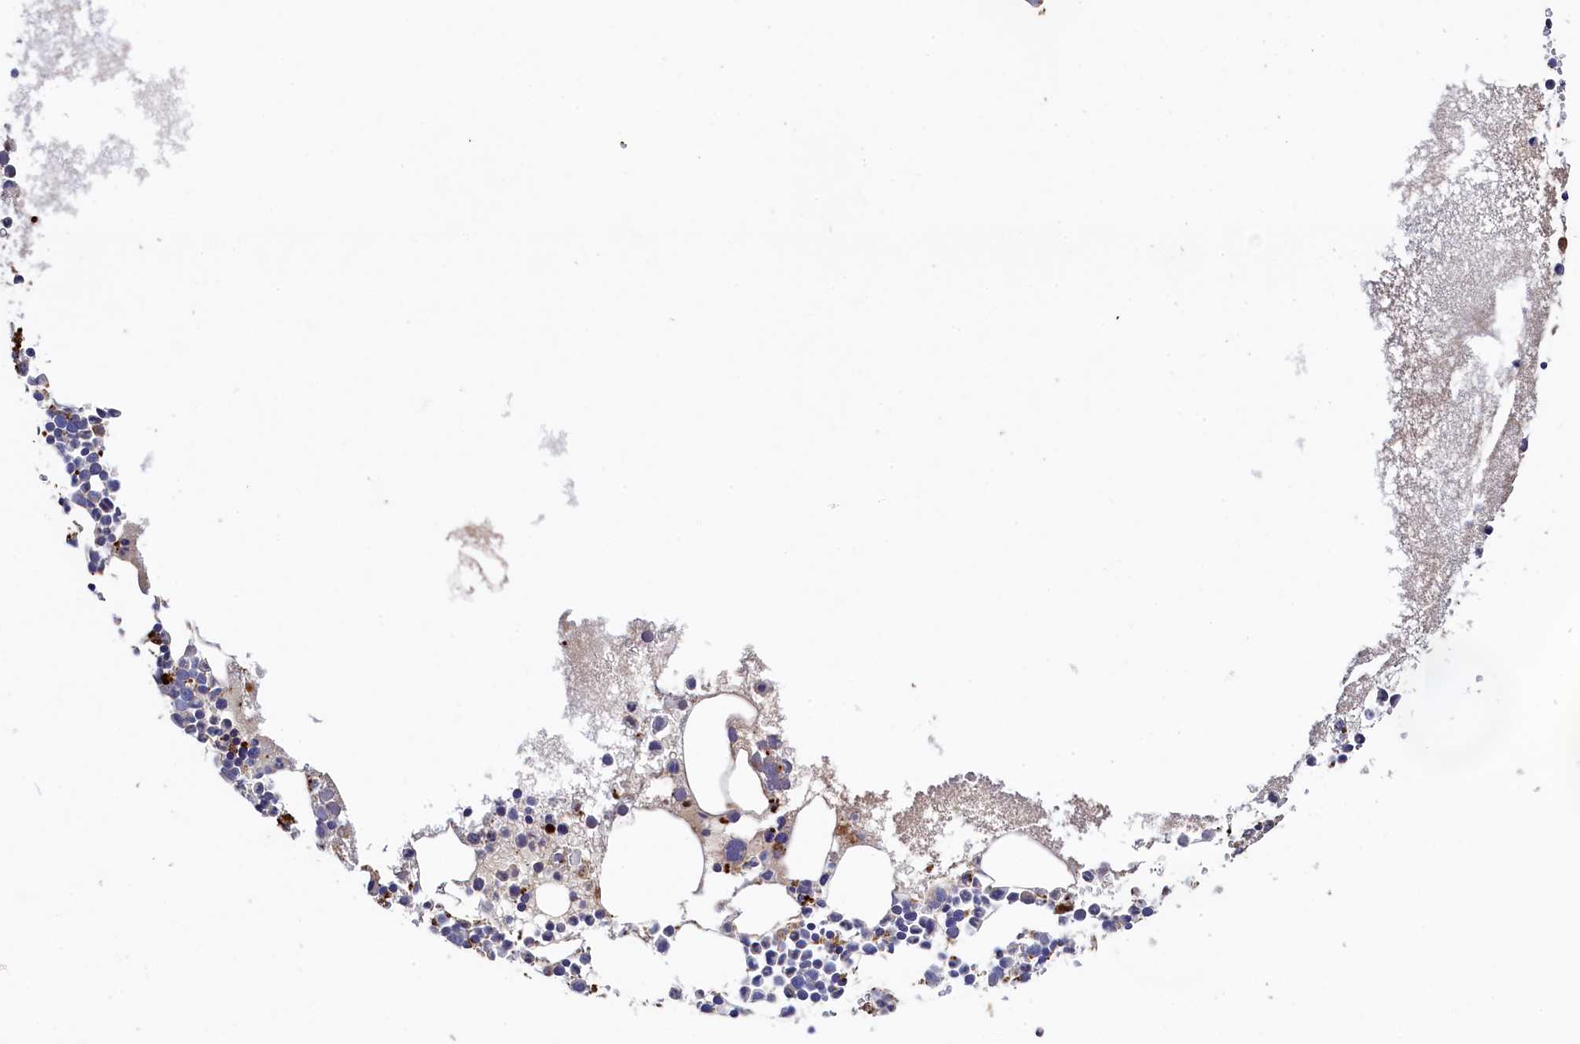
{"staining": {"intensity": "negative", "quantity": "none", "location": "none"}, "tissue": "bone marrow", "cell_type": "Hematopoietic cells", "image_type": "normal", "snomed": [{"axis": "morphology", "description": "Normal tissue, NOS"}, {"axis": "topography", "description": "Bone marrow"}], "caption": "IHC image of normal bone marrow: bone marrow stained with DAB shows no significant protein staining in hematopoietic cells.", "gene": "TK2", "patient": {"sex": "female", "age": 78}}